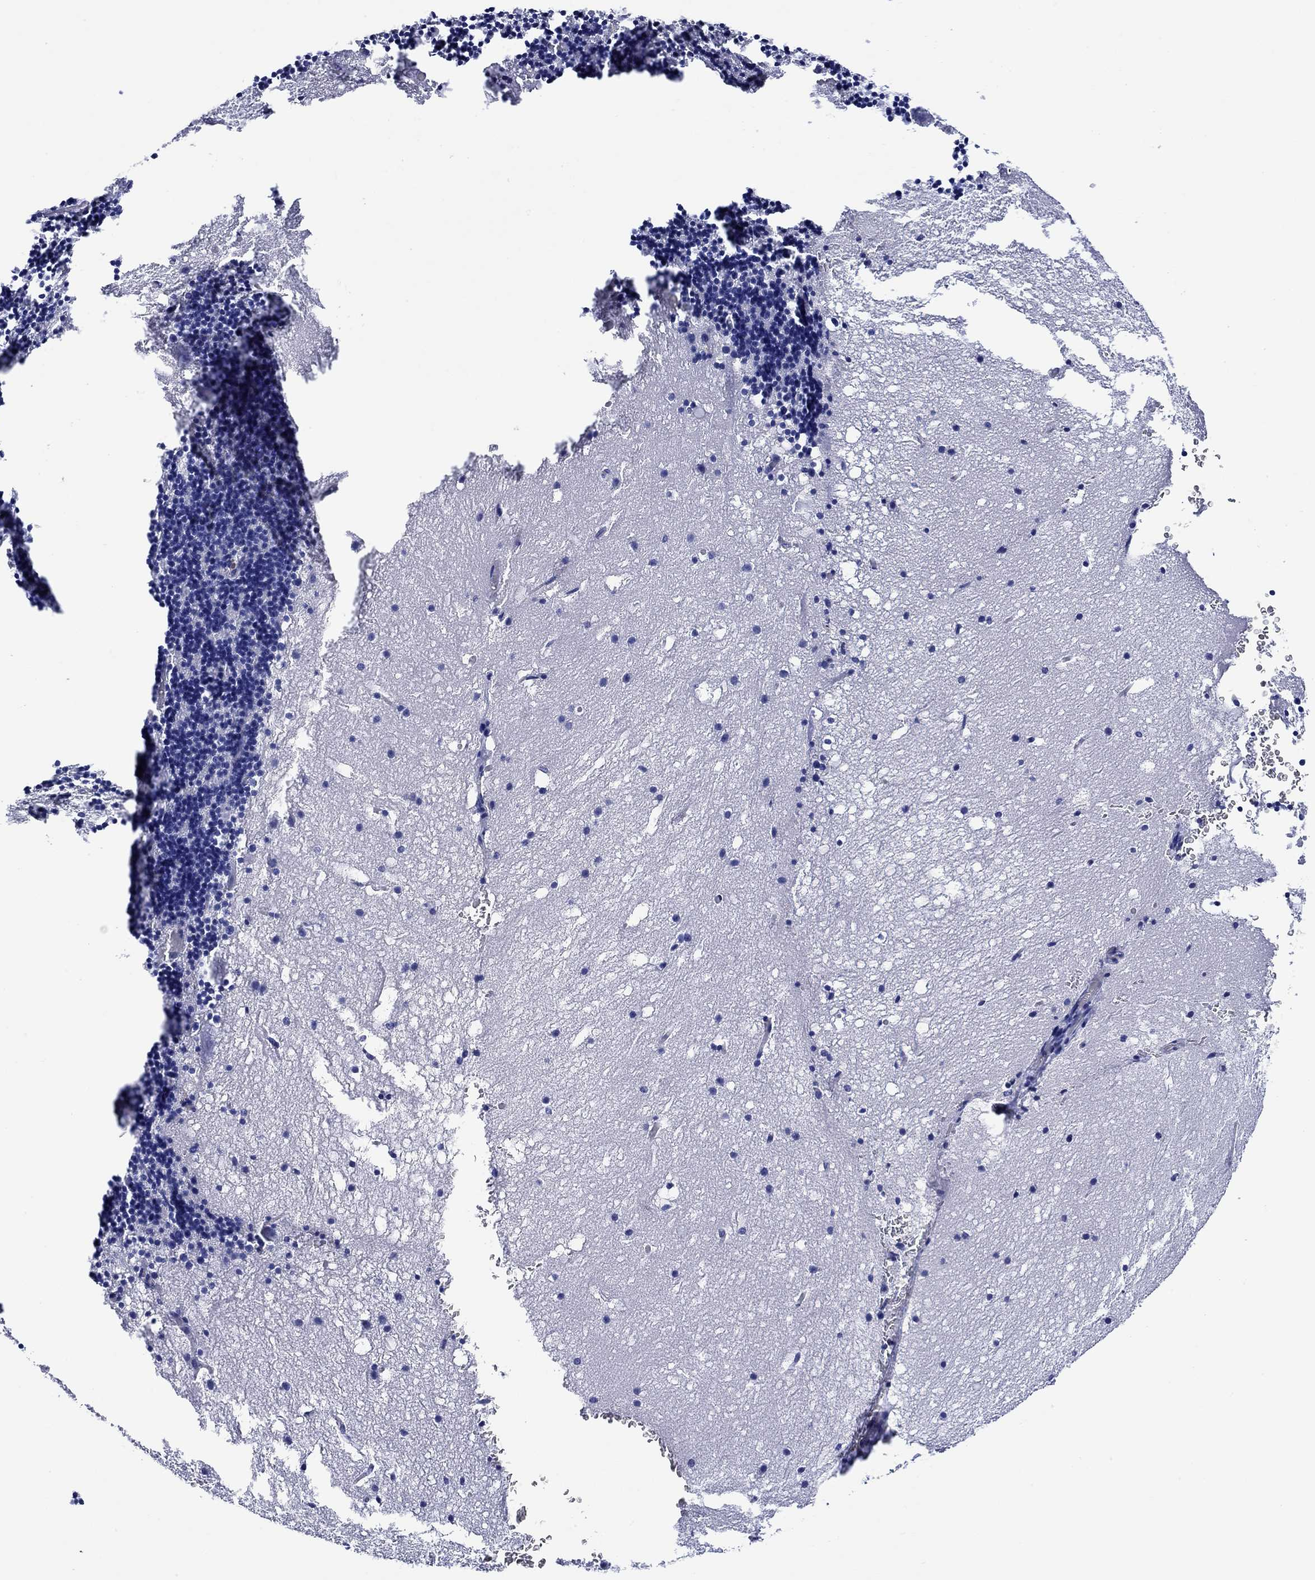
{"staining": {"intensity": "negative", "quantity": "none", "location": "none"}, "tissue": "cerebellum", "cell_type": "Cells in granular layer", "image_type": "normal", "snomed": [{"axis": "morphology", "description": "Normal tissue, NOS"}, {"axis": "topography", "description": "Cerebellum"}], "caption": "Cells in granular layer show no significant protein staining in unremarkable cerebellum. (DAB (3,3'-diaminobenzidine) immunohistochemistry (IHC), high magnification).", "gene": "P2RY6", "patient": {"sex": "male", "age": 37}}